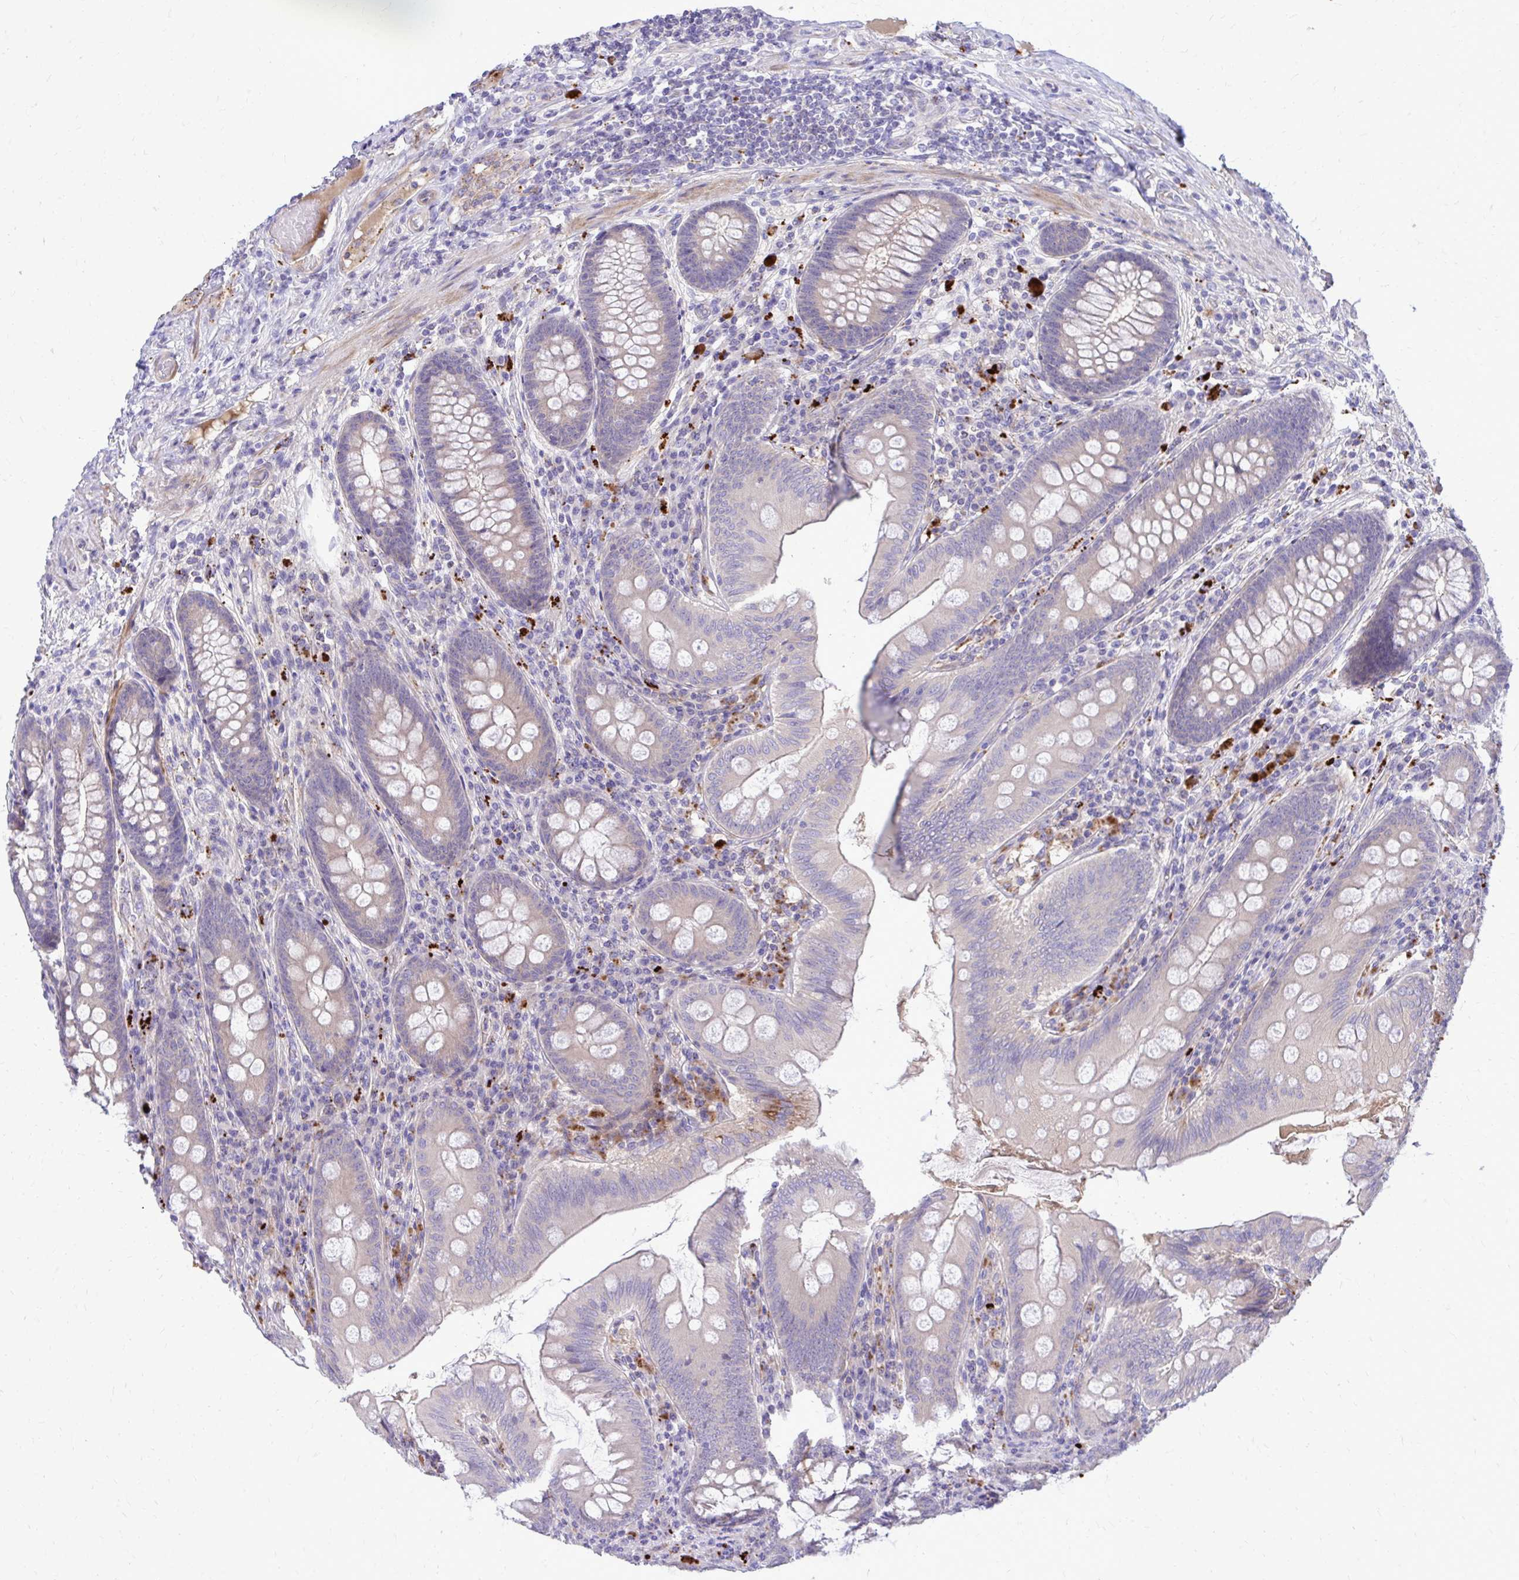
{"staining": {"intensity": "moderate", "quantity": "<25%", "location": "cytoplasmic/membranous"}, "tissue": "appendix", "cell_type": "Glandular cells", "image_type": "normal", "snomed": [{"axis": "morphology", "description": "Normal tissue, NOS"}, {"axis": "topography", "description": "Appendix"}], "caption": "Protein analysis of benign appendix demonstrates moderate cytoplasmic/membranous staining in approximately <25% of glandular cells. The protein of interest is shown in brown color, while the nuclei are stained blue.", "gene": "TP53I11", "patient": {"sex": "male", "age": 71}}